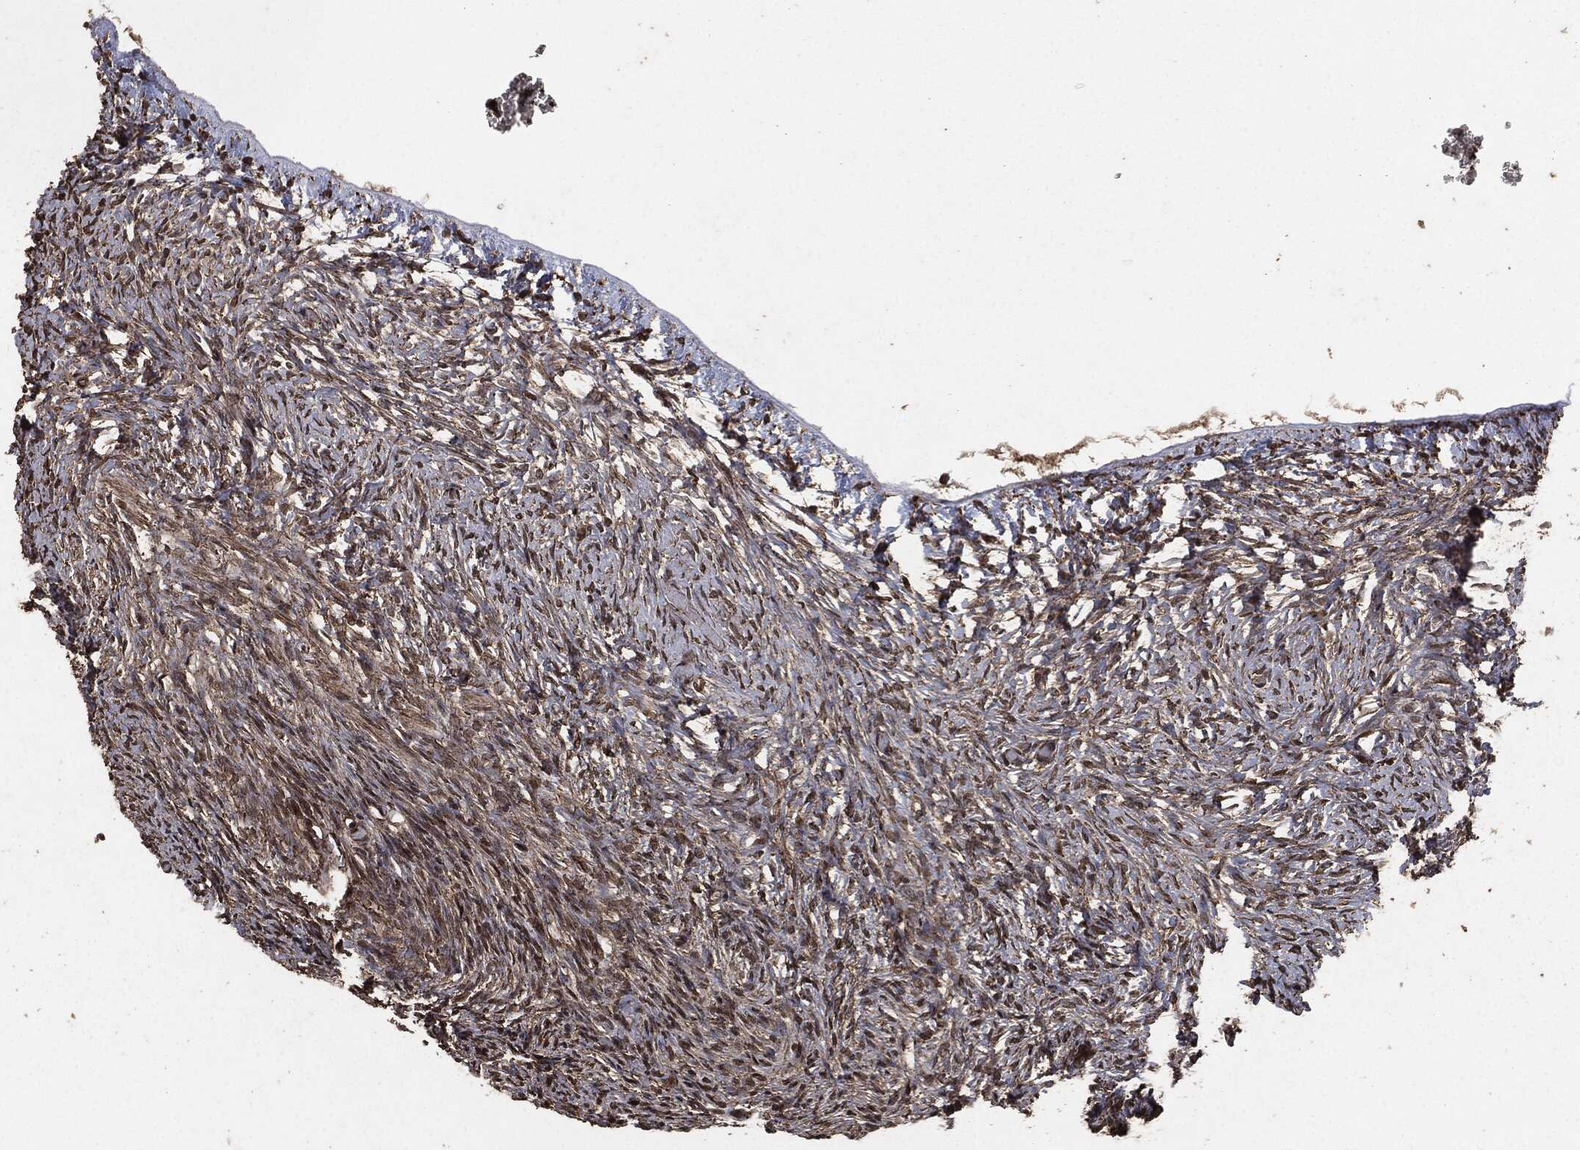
{"staining": {"intensity": "strong", "quantity": ">75%", "location": "cytoplasmic/membranous,nuclear"}, "tissue": "ovary", "cell_type": "Follicle cells", "image_type": "normal", "snomed": [{"axis": "morphology", "description": "Normal tissue, NOS"}, {"axis": "topography", "description": "Ovary"}], "caption": "This photomicrograph exhibits unremarkable ovary stained with immunohistochemistry (IHC) to label a protein in brown. The cytoplasmic/membranous,nuclear of follicle cells show strong positivity for the protein. Nuclei are counter-stained blue.", "gene": "EGFR", "patient": {"sex": "female", "age": 39}}